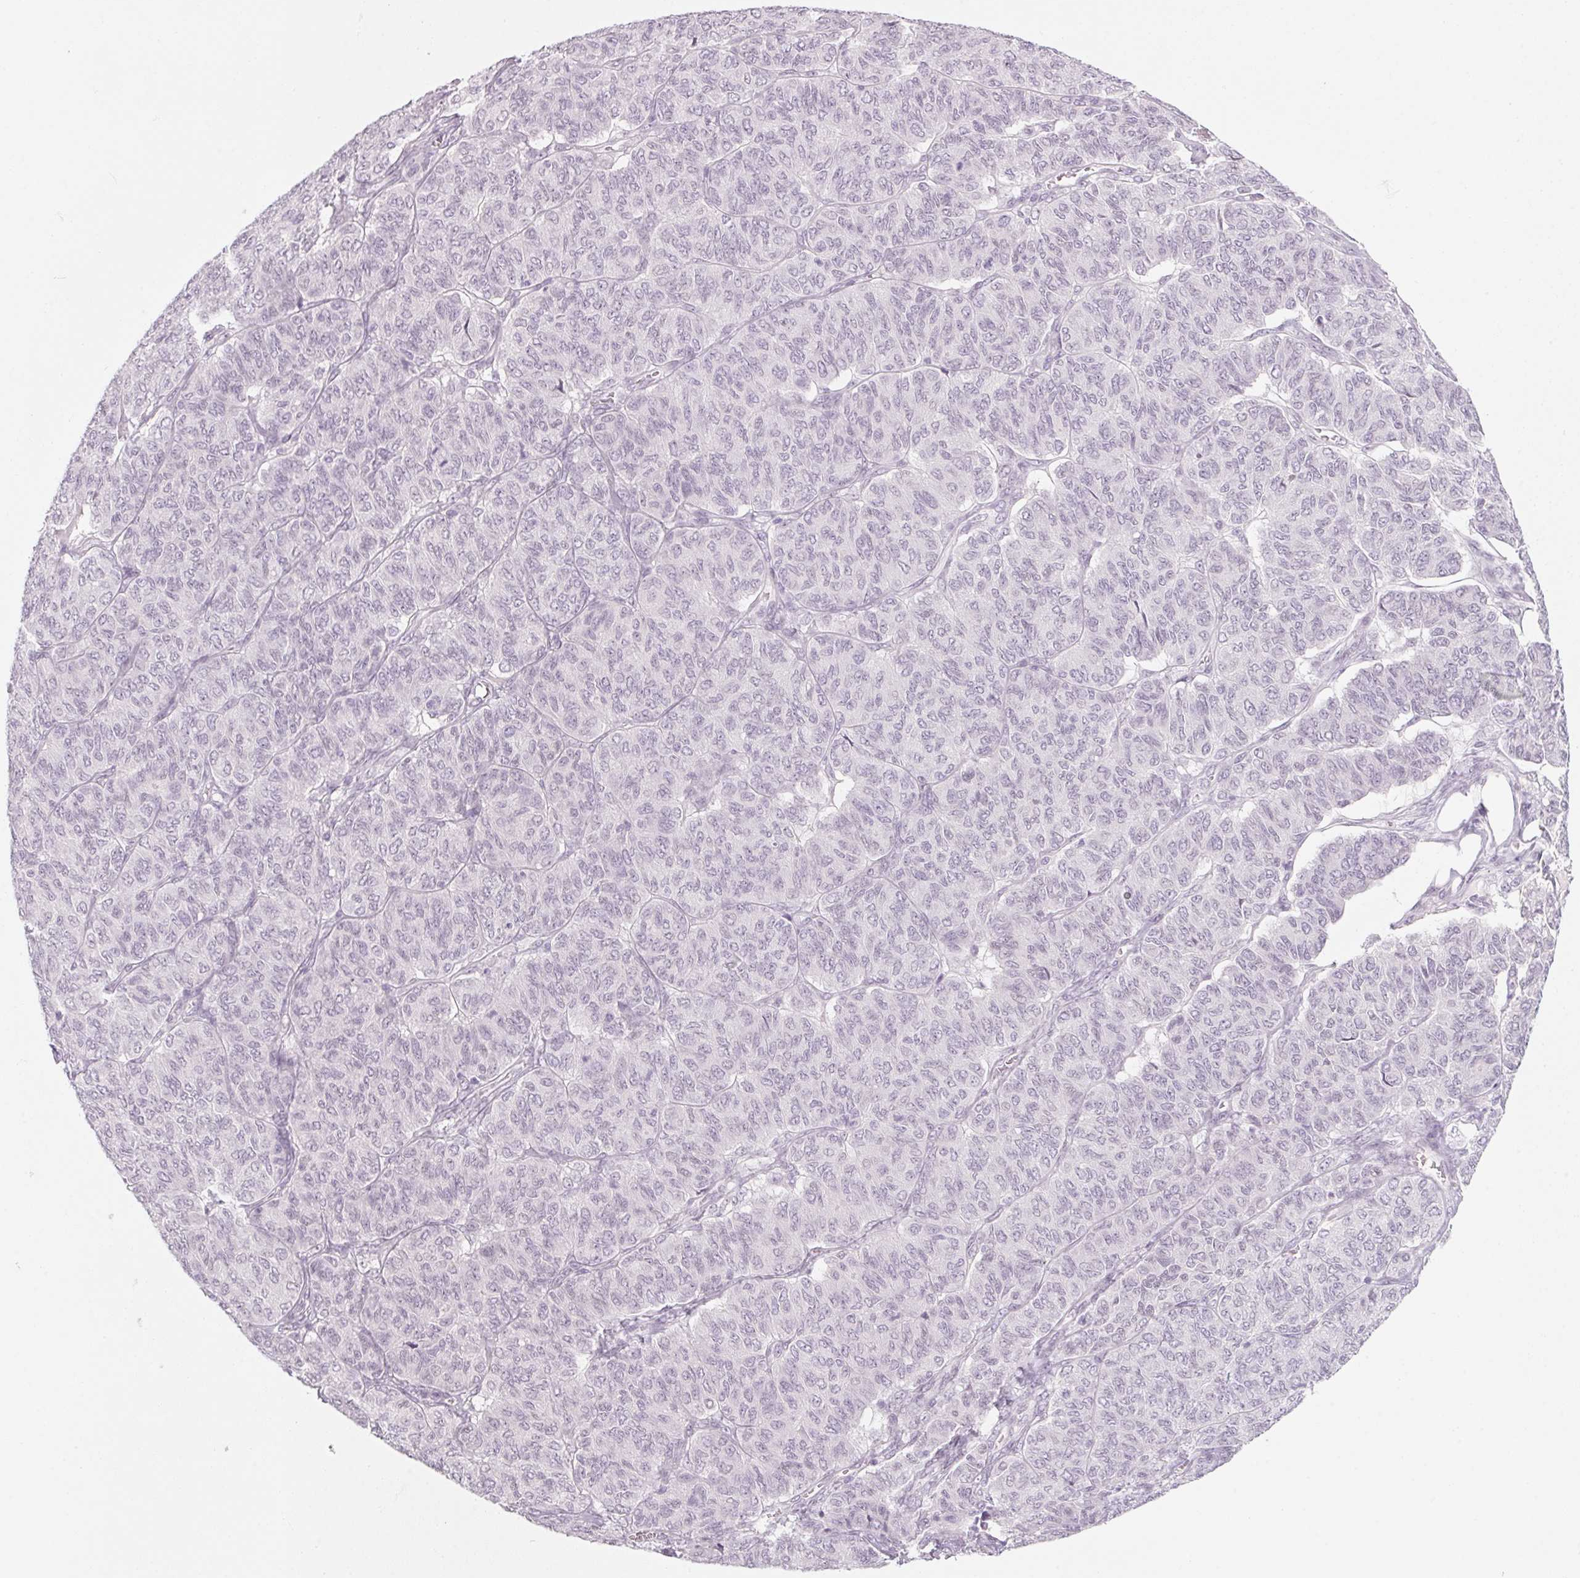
{"staining": {"intensity": "negative", "quantity": "none", "location": "none"}, "tissue": "ovarian cancer", "cell_type": "Tumor cells", "image_type": "cancer", "snomed": [{"axis": "morphology", "description": "Carcinoma, endometroid"}, {"axis": "topography", "description": "Ovary"}], "caption": "Ovarian cancer (endometroid carcinoma) was stained to show a protein in brown. There is no significant staining in tumor cells.", "gene": "KCNQ2", "patient": {"sex": "female", "age": 80}}